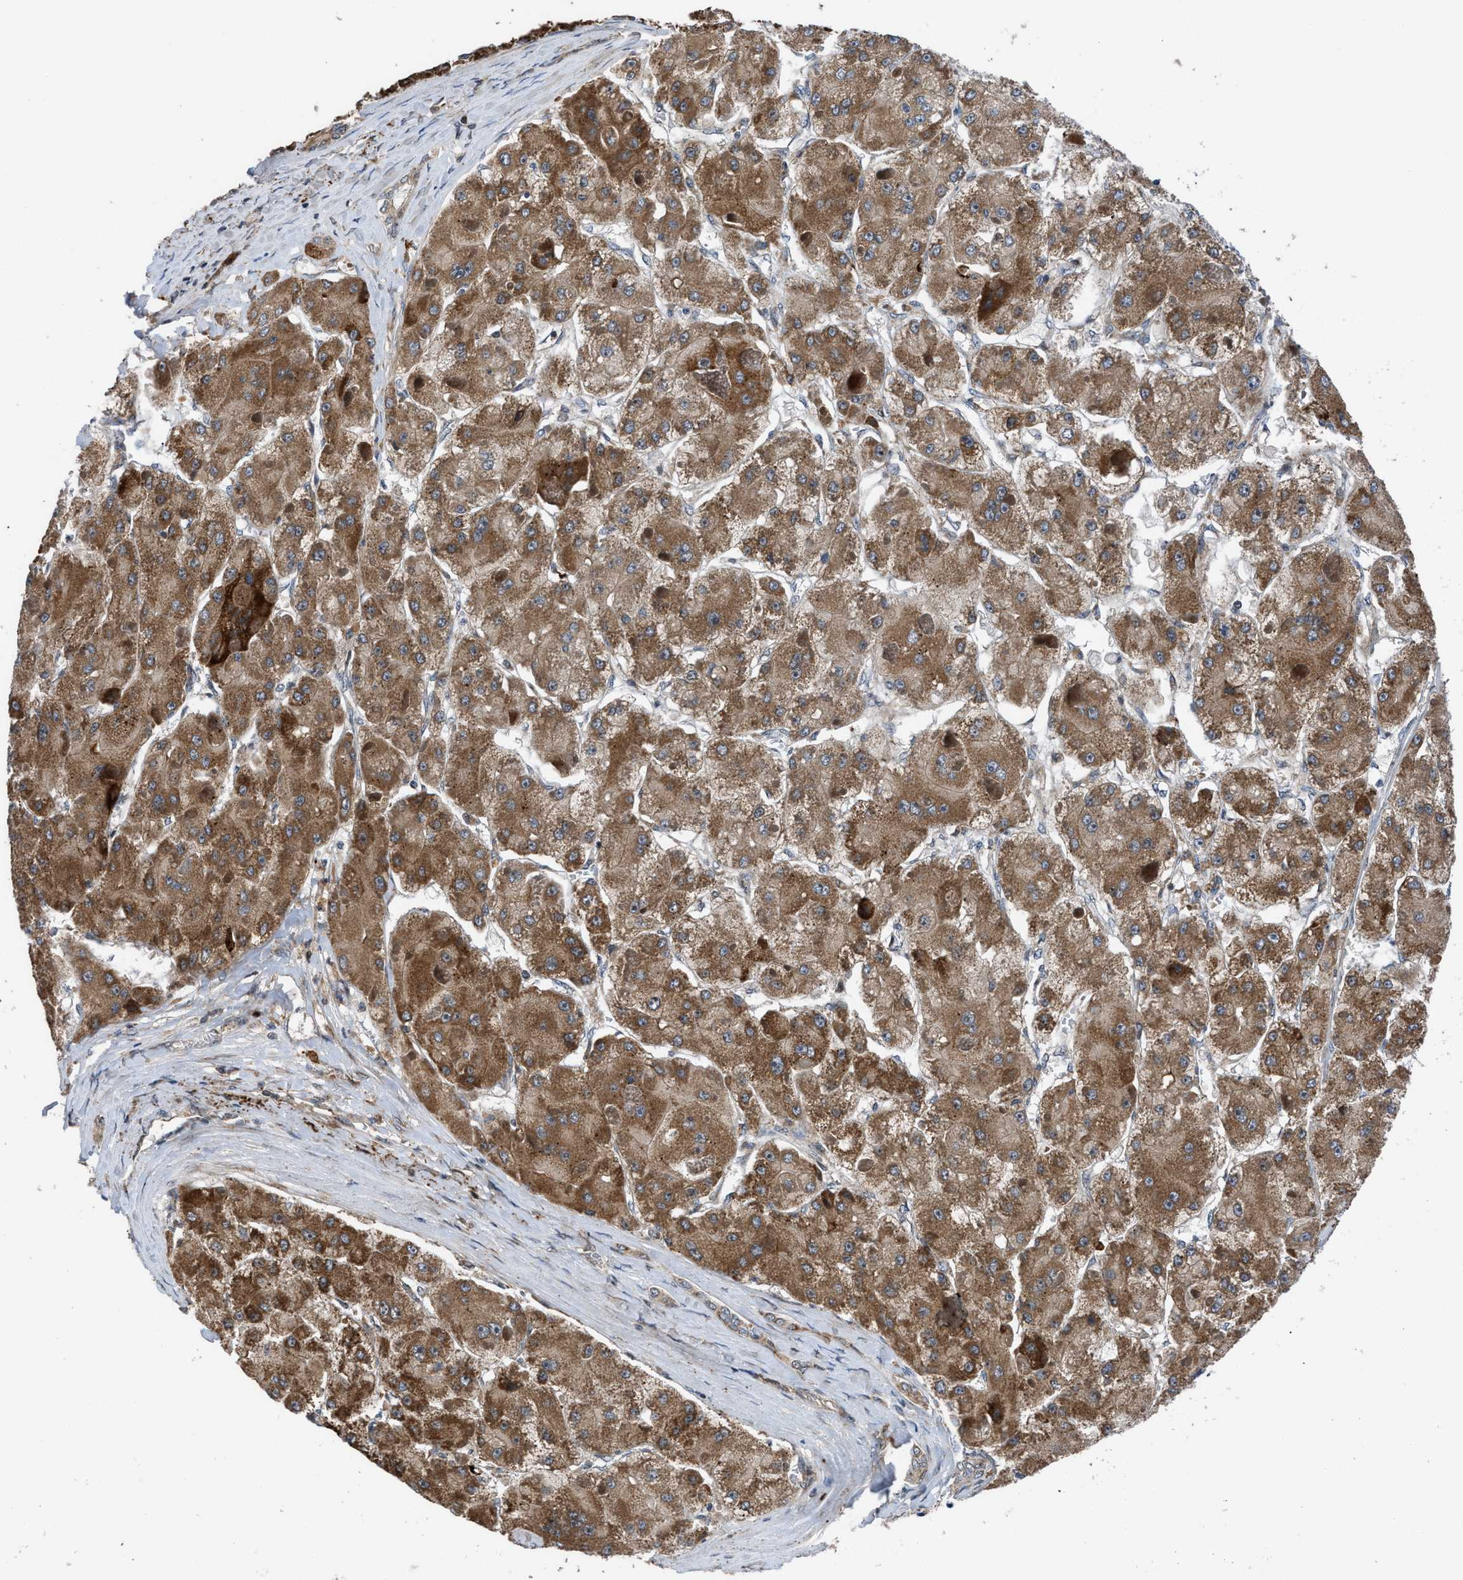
{"staining": {"intensity": "moderate", "quantity": ">75%", "location": "cytoplasmic/membranous"}, "tissue": "liver cancer", "cell_type": "Tumor cells", "image_type": "cancer", "snomed": [{"axis": "morphology", "description": "Carcinoma, Hepatocellular, NOS"}, {"axis": "topography", "description": "Liver"}], "caption": "Moderate cytoplasmic/membranous expression is appreciated in approximately >75% of tumor cells in liver cancer (hepatocellular carcinoma).", "gene": "AP3M2", "patient": {"sex": "female", "age": 73}}